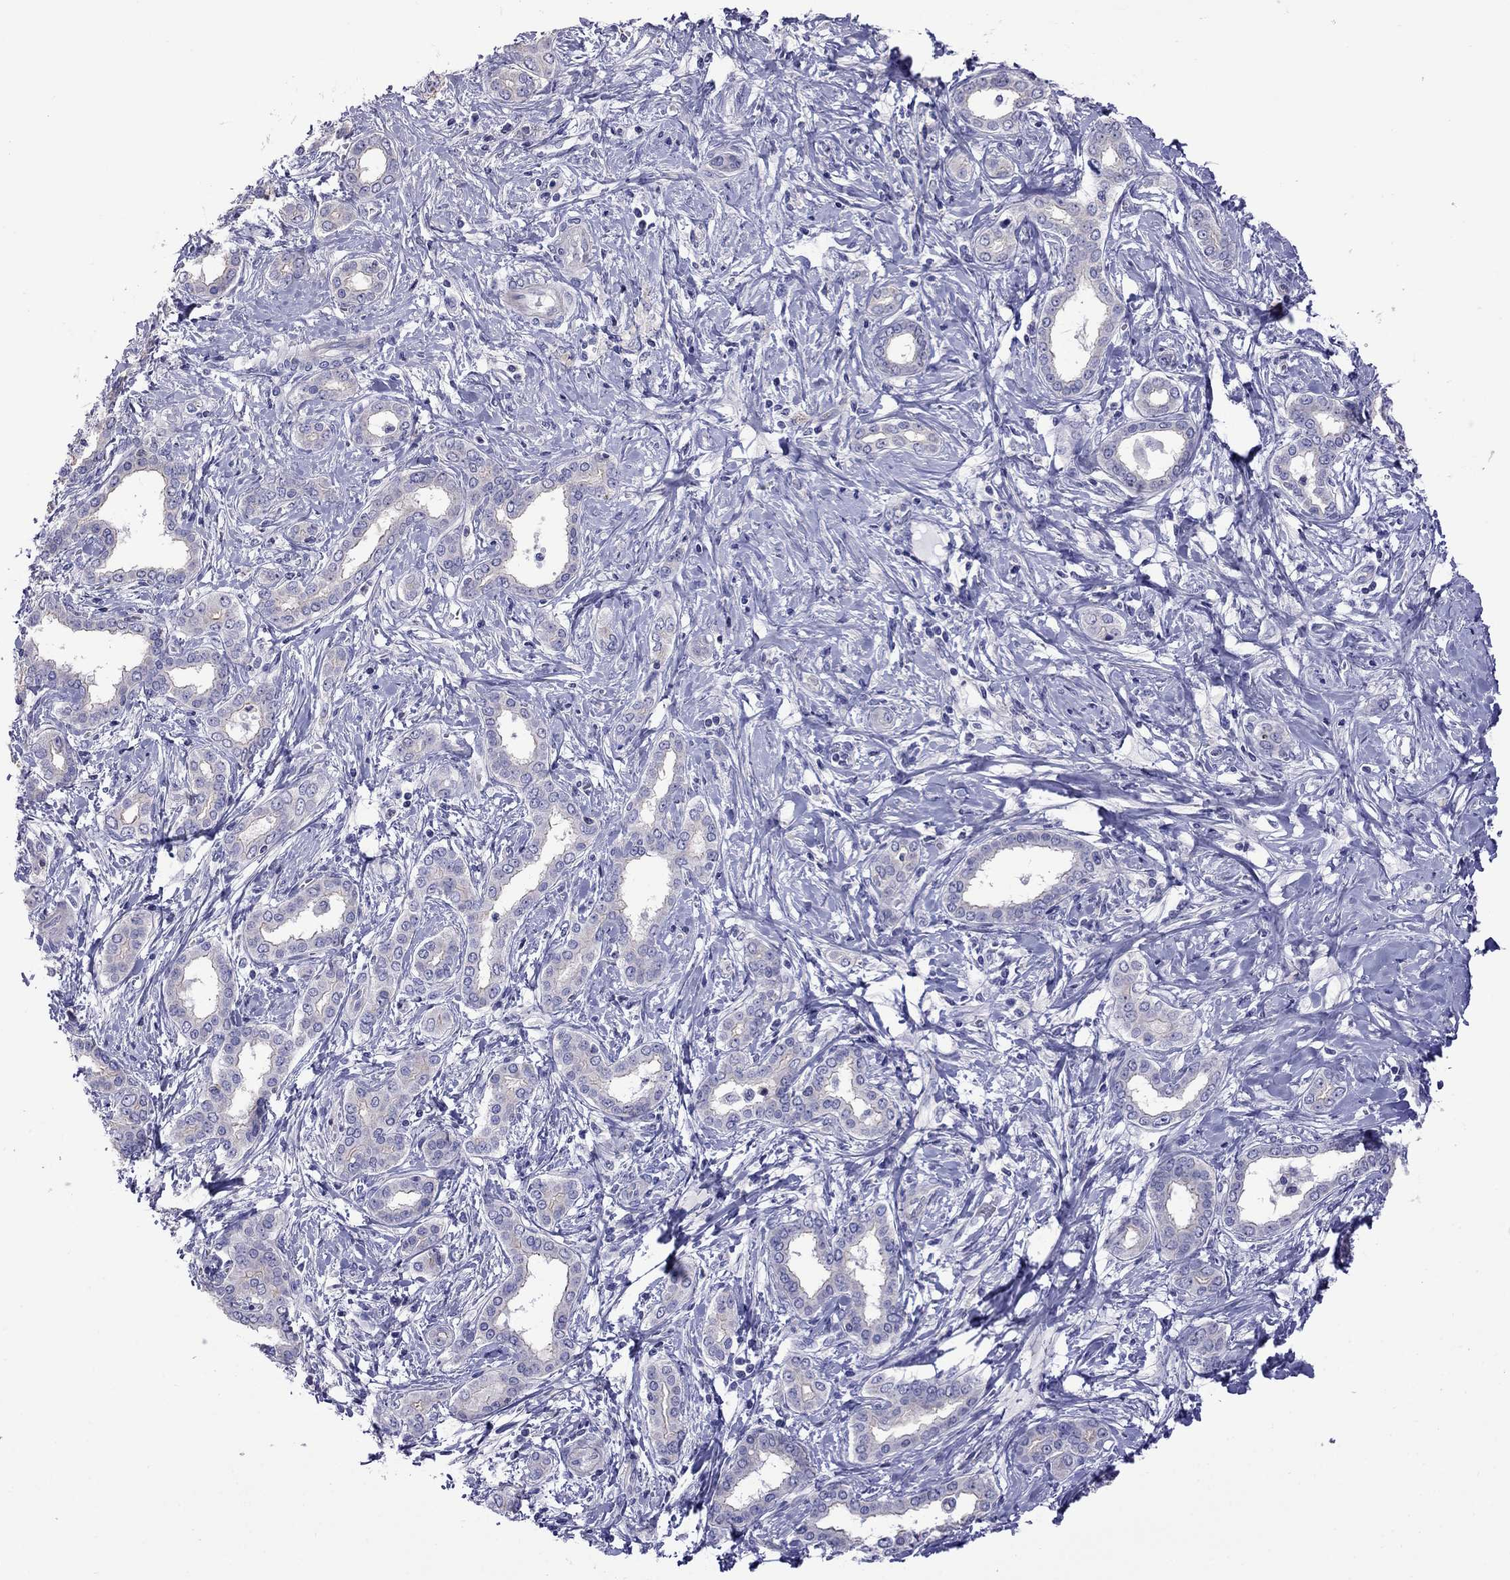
{"staining": {"intensity": "negative", "quantity": "none", "location": "none"}, "tissue": "liver cancer", "cell_type": "Tumor cells", "image_type": "cancer", "snomed": [{"axis": "morphology", "description": "Cholangiocarcinoma"}, {"axis": "topography", "description": "Liver"}], "caption": "The immunohistochemistry (IHC) histopathology image has no significant expression in tumor cells of liver cancer tissue.", "gene": "STAR", "patient": {"sex": "female", "age": 47}}